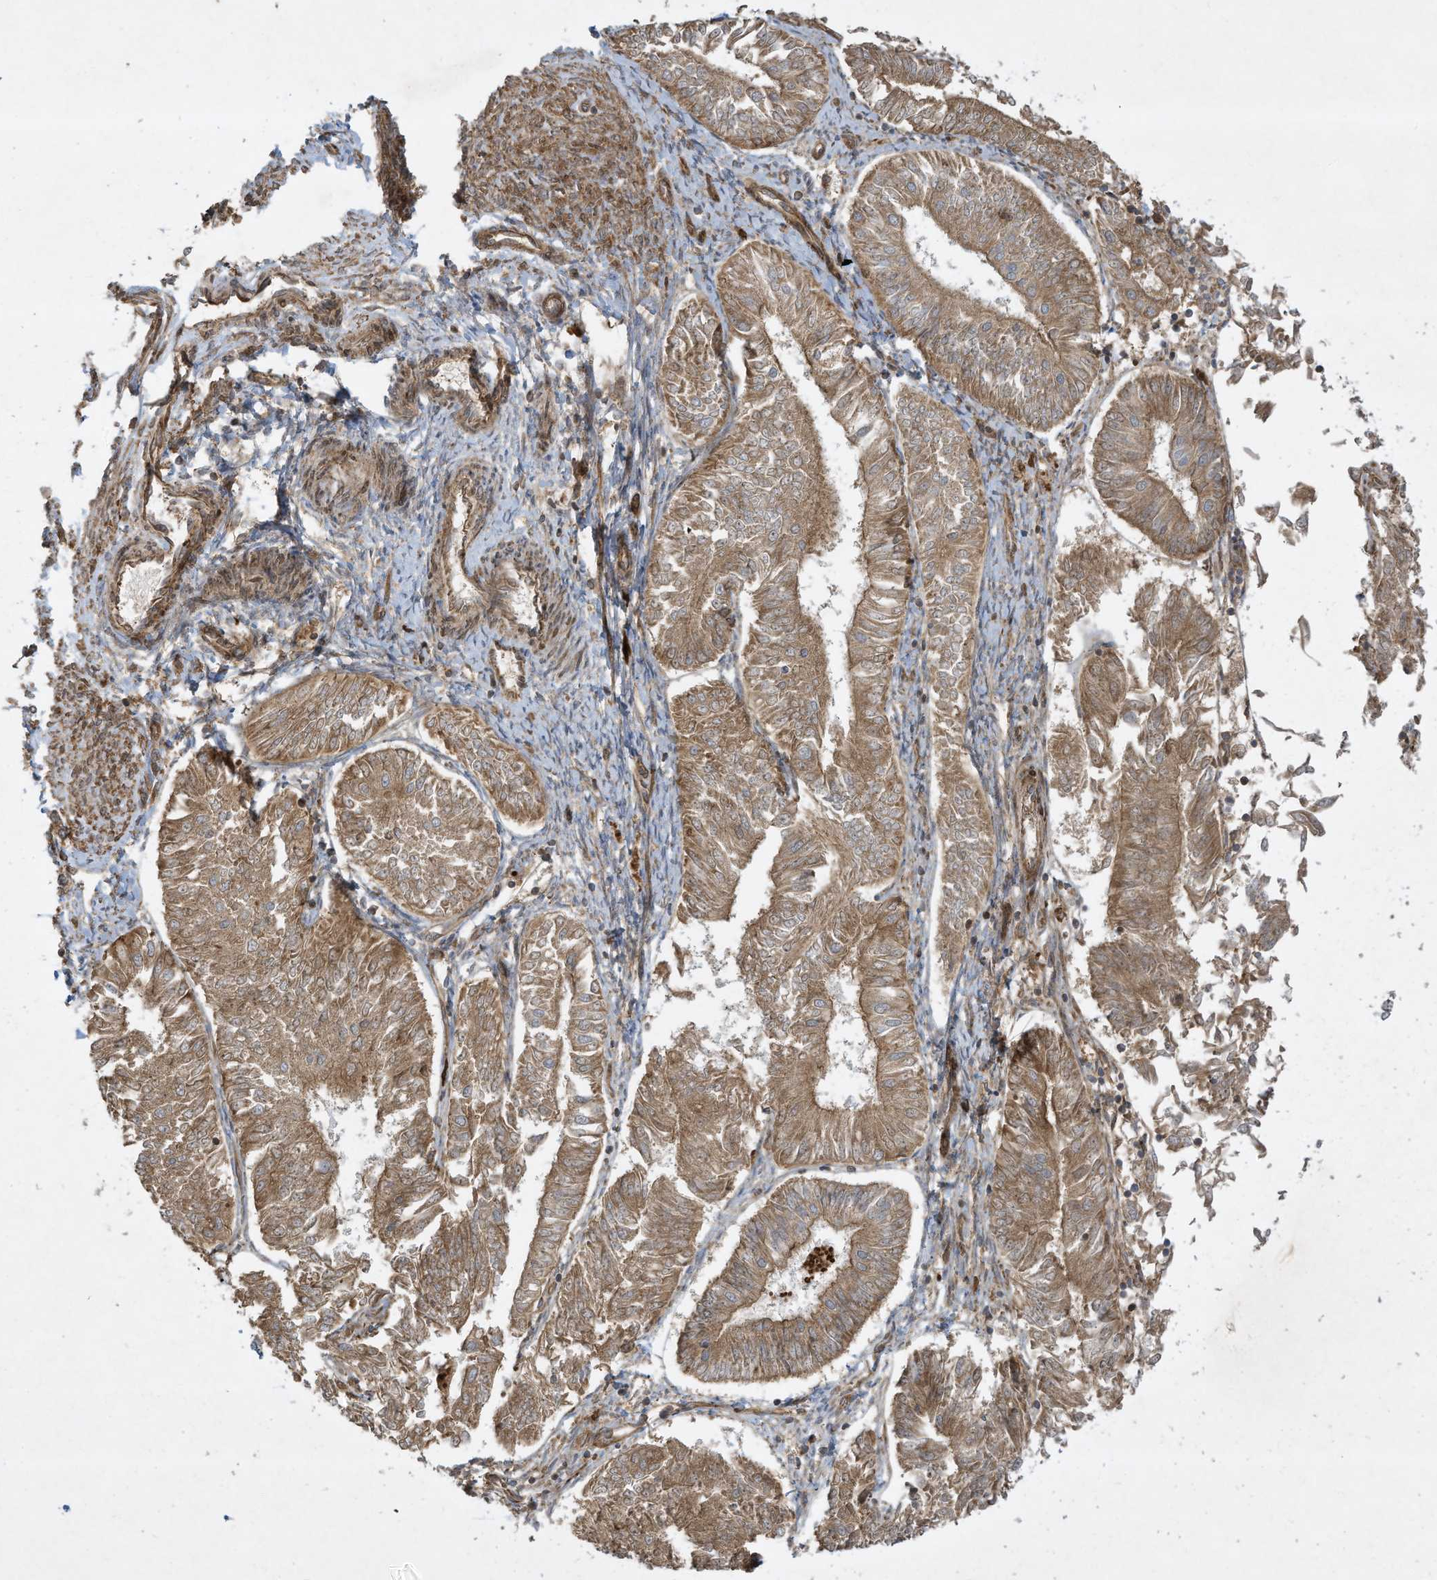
{"staining": {"intensity": "moderate", "quantity": ">75%", "location": "cytoplasmic/membranous"}, "tissue": "endometrial cancer", "cell_type": "Tumor cells", "image_type": "cancer", "snomed": [{"axis": "morphology", "description": "Adenocarcinoma, NOS"}, {"axis": "topography", "description": "Endometrium"}], "caption": "Protein staining shows moderate cytoplasmic/membranous staining in approximately >75% of tumor cells in endometrial cancer (adenocarcinoma). (Stains: DAB (3,3'-diaminobenzidine) in brown, nuclei in blue, Microscopy: brightfield microscopy at high magnification).", "gene": "DDIT4", "patient": {"sex": "female", "age": 58}}